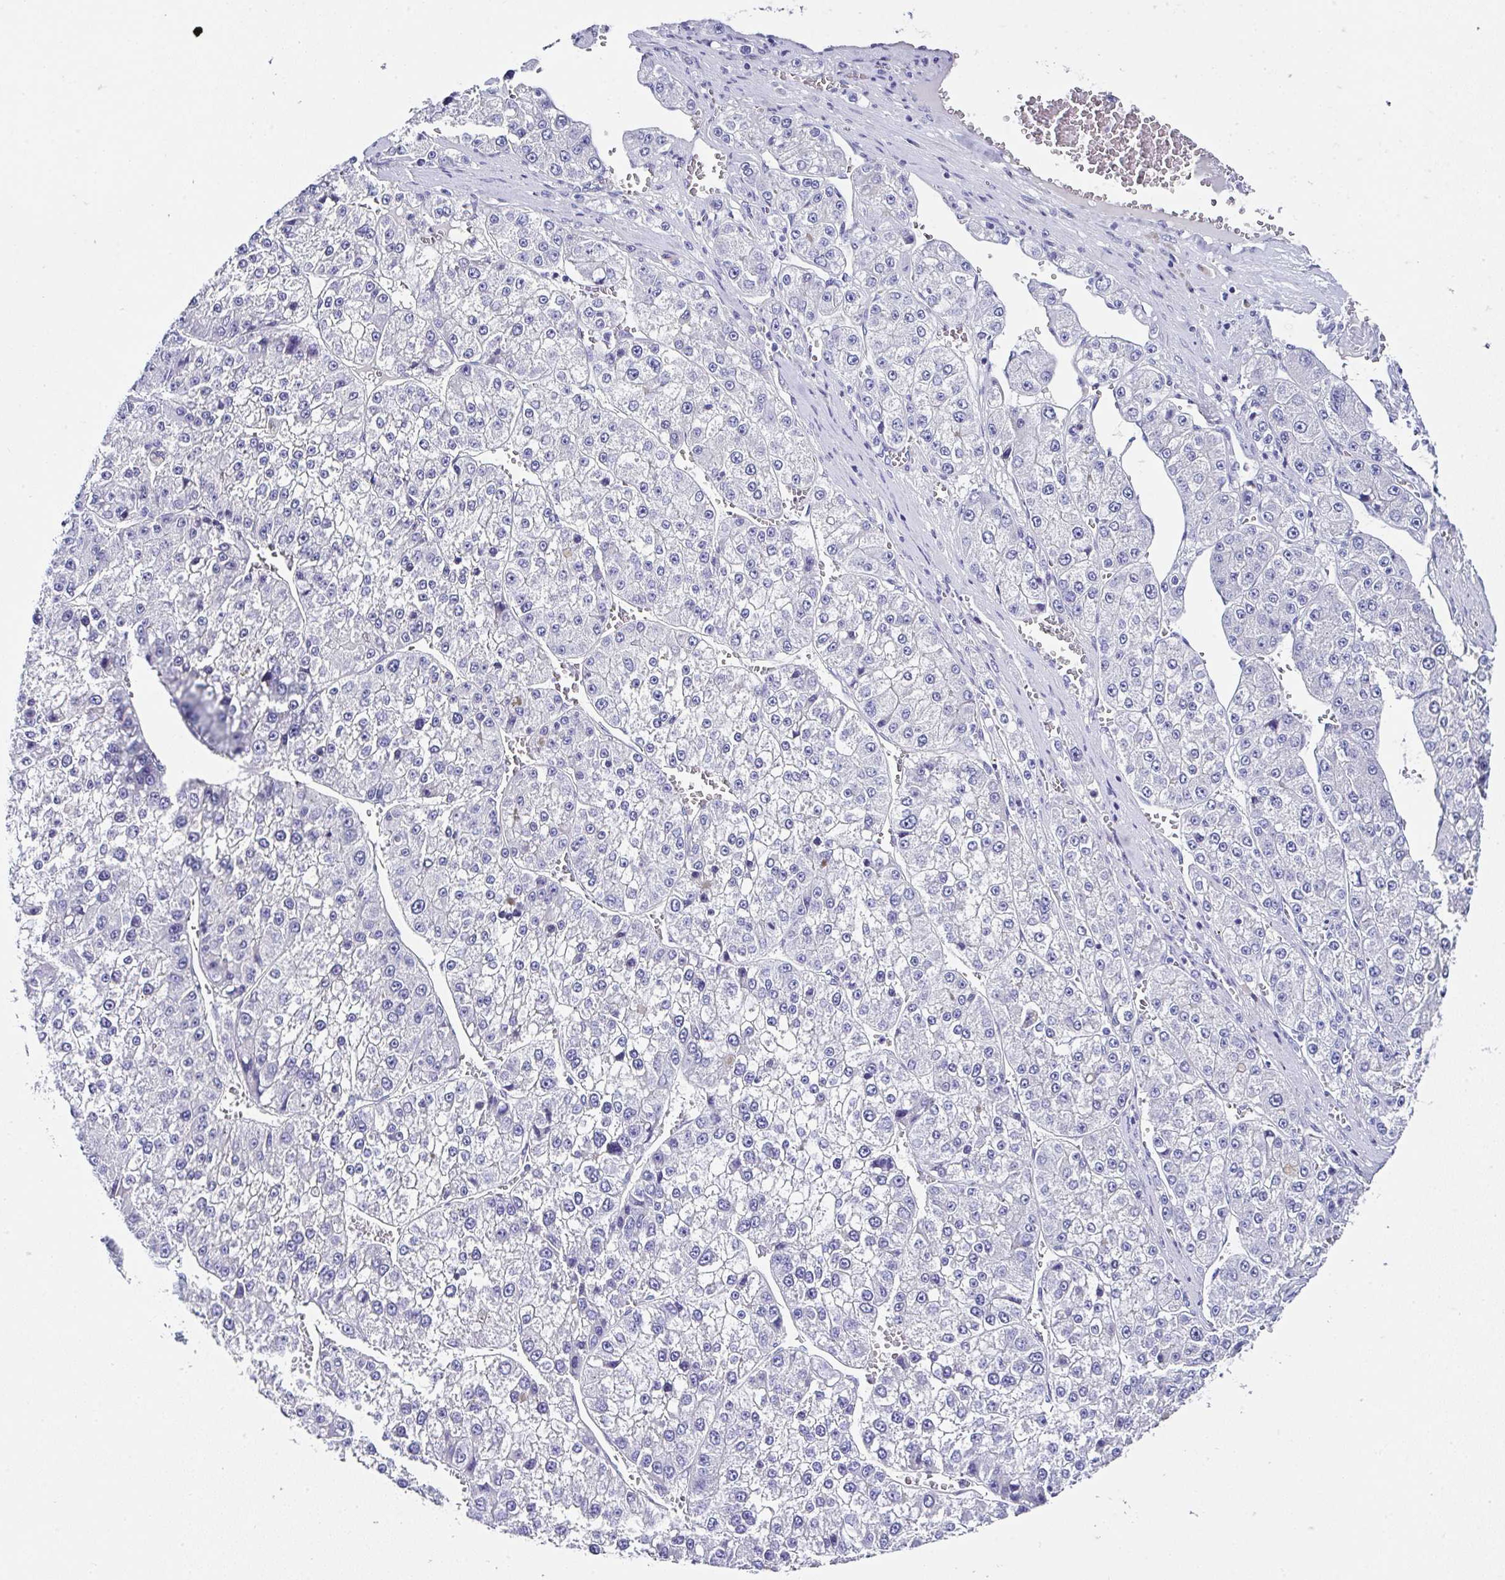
{"staining": {"intensity": "negative", "quantity": "none", "location": "none"}, "tissue": "liver cancer", "cell_type": "Tumor cells", "image_type": "cancer", "snomed": [{"axis": "morphology", "description": "Carcinoma, Hepatocellular, NOS"}, {"axis": "topography", "description": "Liver"}], "caption": "IHC of human liver hepatocellular carcinoma exhibits no positivity in tumor cells.", "gene": "PPFIA4", "patient": {"sex": "female", "age": 73}}